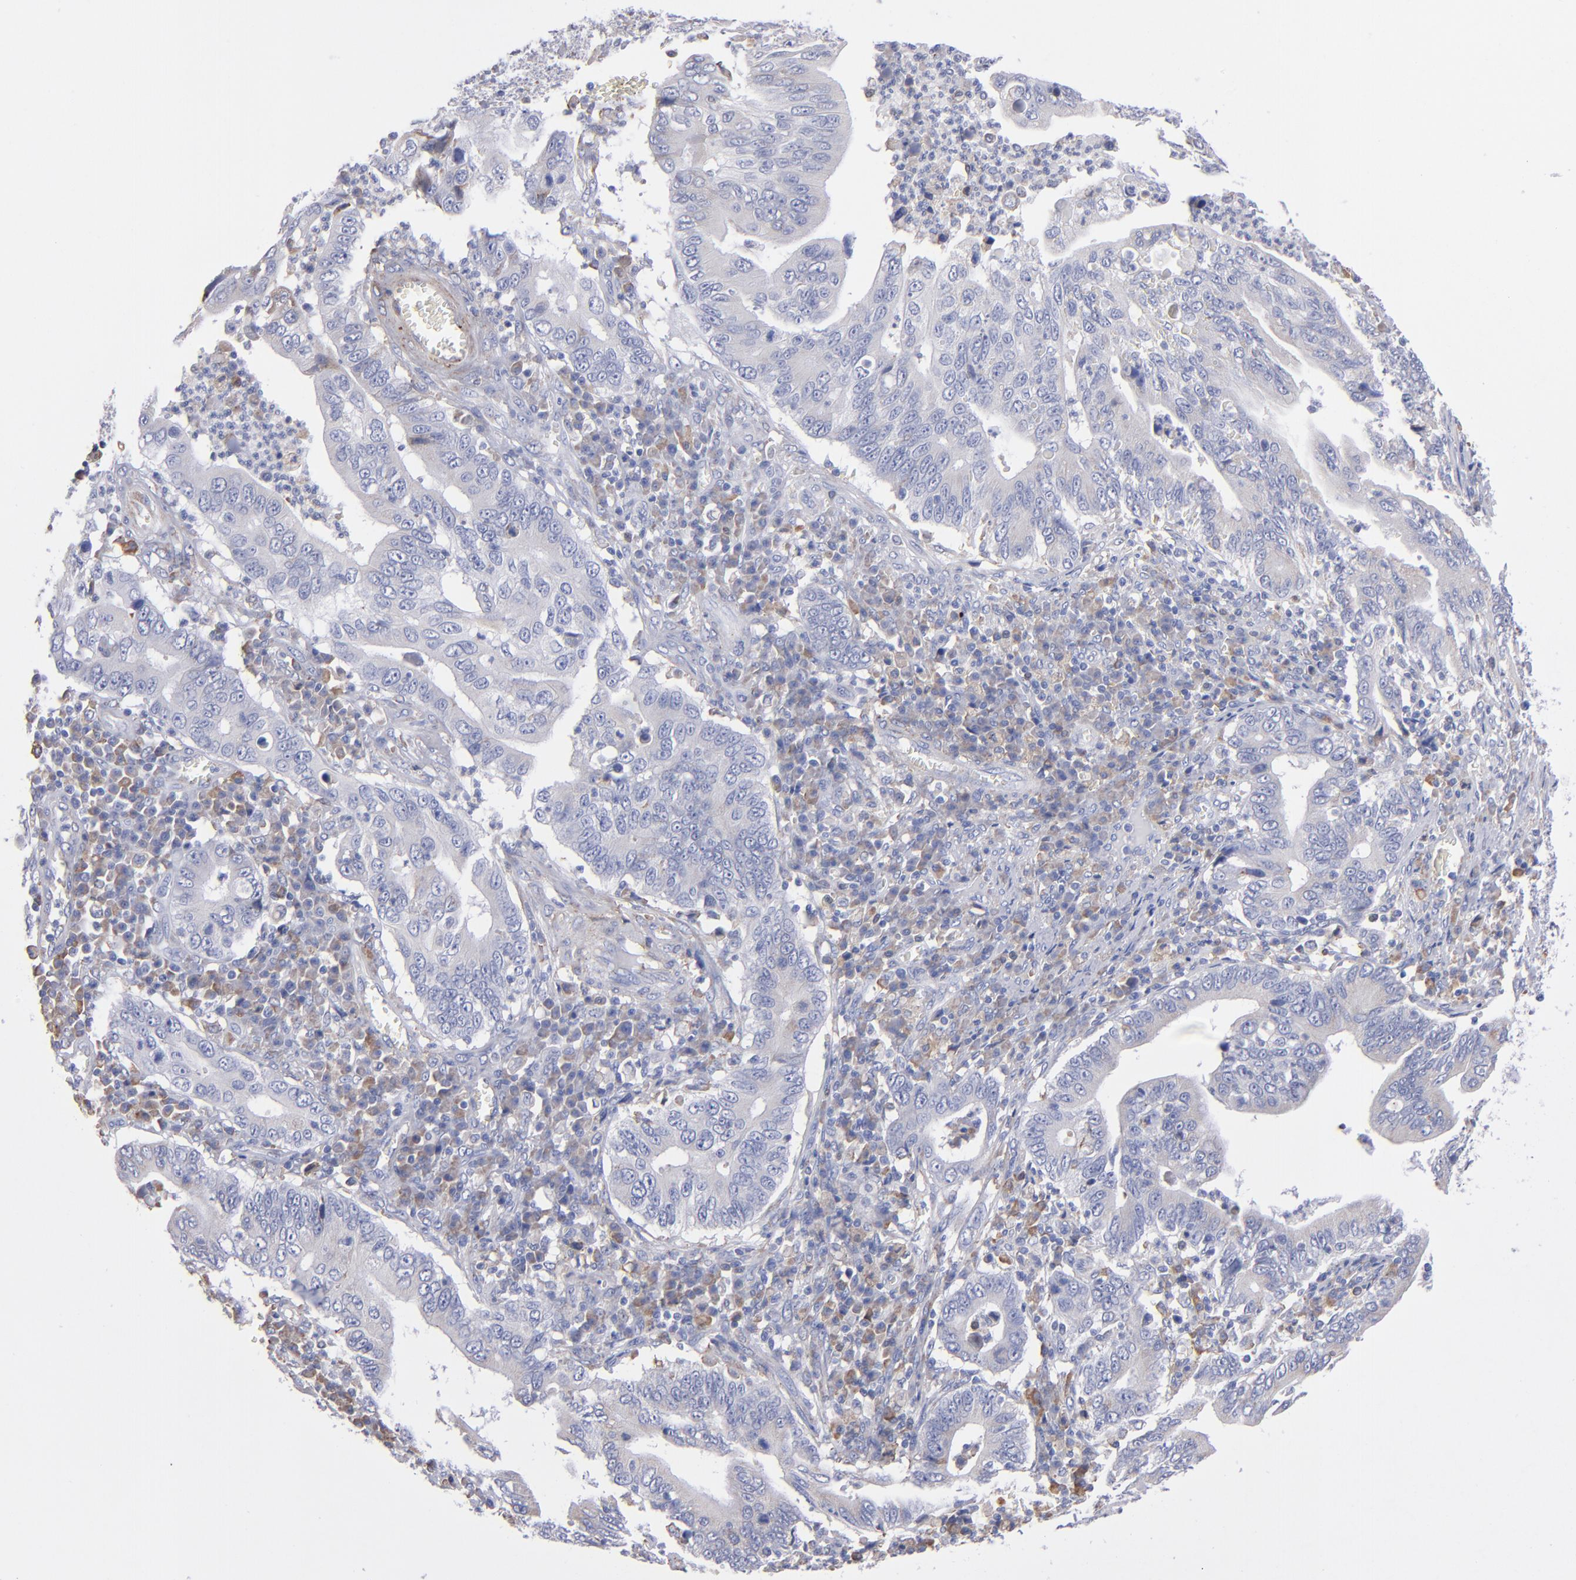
{"staining": {"intensity": "weak", "quantity": "<25%", "location": "cytoplasmic/membranous"}, "tissue": "stomach cancer", "cell_type": "Tumor cells", "image_type": "cancer", "snomed": [{"axis": "morphology", "description": "Adenocarcinoma, NOS"}, {"axis": "topography", "description": "Stomach, upper"}], "caption": "This photomicrograph is of stomach cancer stained with immunohistochemistry (IHC) to label a protein in brown with the nuclei are counter-stained blue. There is no expression in tumor cells.", "gene": "MFGE8", "patient": {"sex": "male", "age": 63}}